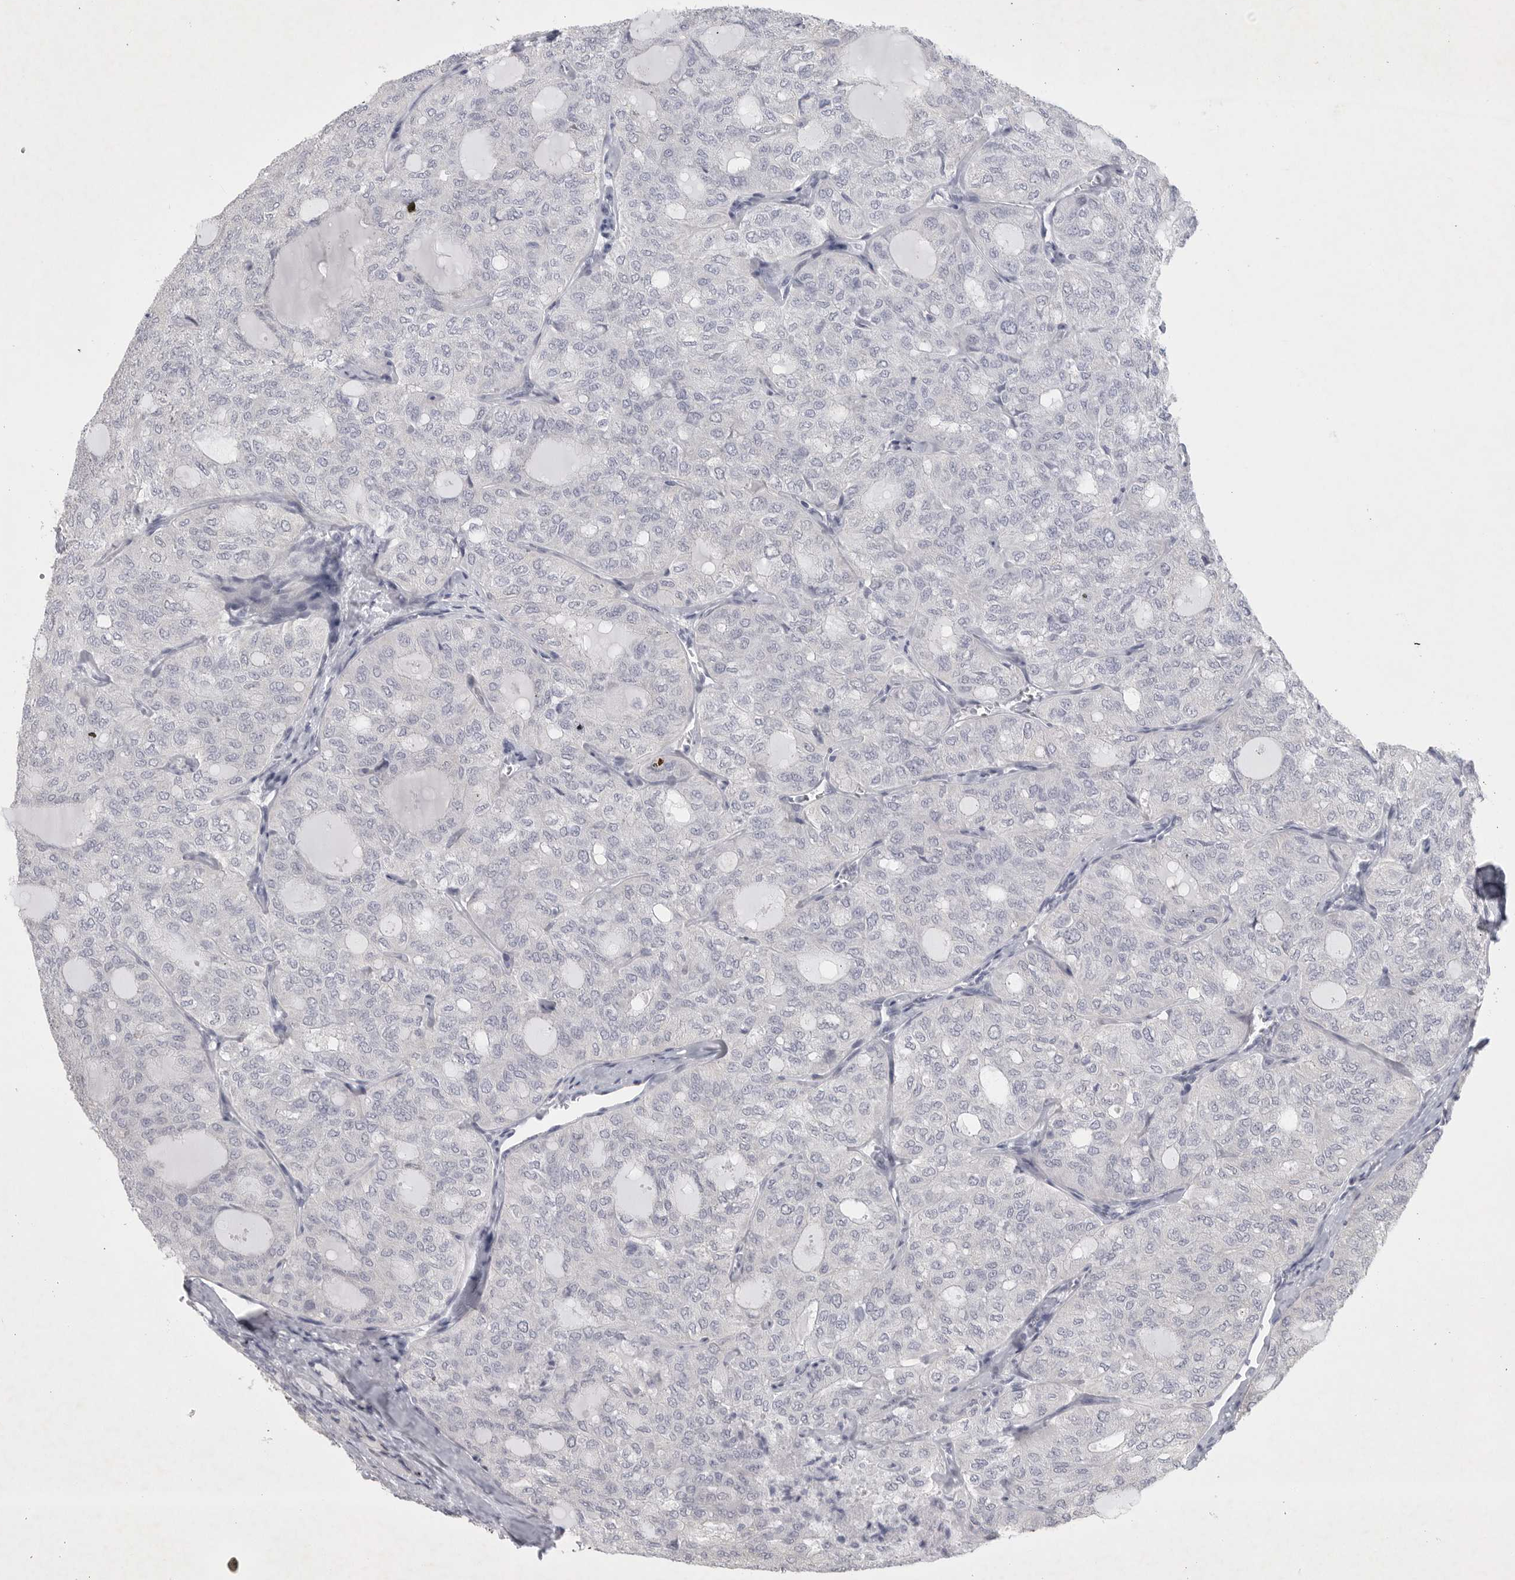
{"staining": {"intensity": "negative", "quantity": "none", "location": "none"}, "tissue": "thyroid cancer", "cell_type": "Tumor cells", "image_type": "cancer", "snomed": [{"axis": "morphology", "description": "Follicular adenoma carcinoma, NOS"}, {"axis": "topography", "description": "Thyroid gland"}], "caption": "An image of human thyroid follicular adenoma carcinoma is negative for staining in tumor cells.", "gene": "TNR", "patient": {"sex": "male", "age": 75}}